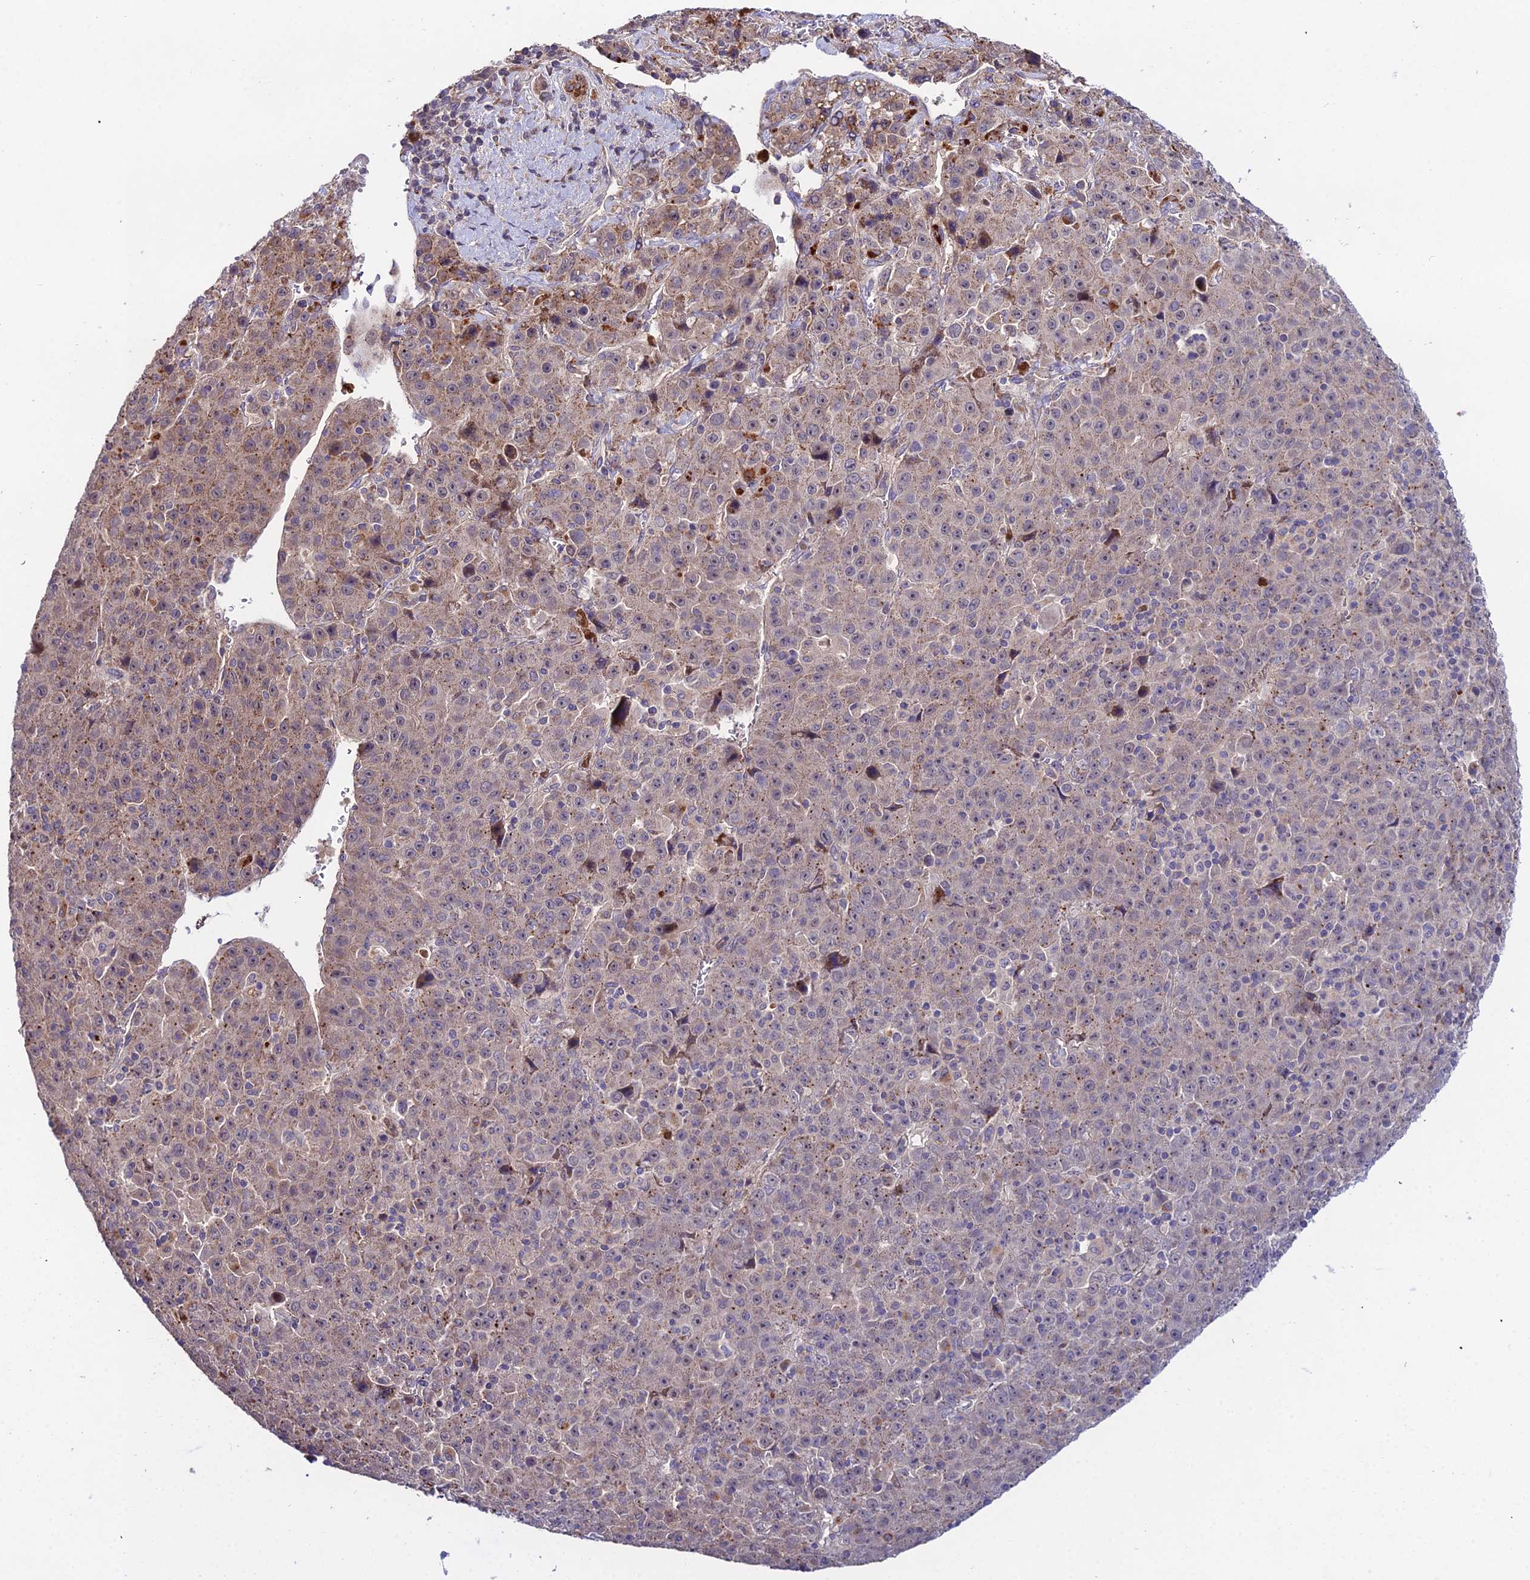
{"staining": {"intensity": "weak", "quantity": "25%-75%", "location": "cytoplasmic/membranous"}, "tissue": "liver cancer", "cell_type": "Tumor cells", "image_type": "cancer", "snomed": [{"axis": "morphology", "description": "Carcinoma, Hepatocellular, NOS"}, {"axis": "topography", "description": "Liver"}], "caption": "Immunohistochemical staining of hepatocellular carcinoma (liver) shows weak cytoplasmic/membranous protein expression in approximately 25%-75% of tumor cells.", "gene": "EID2", "patient": {"sex": "female", "age": 53}}